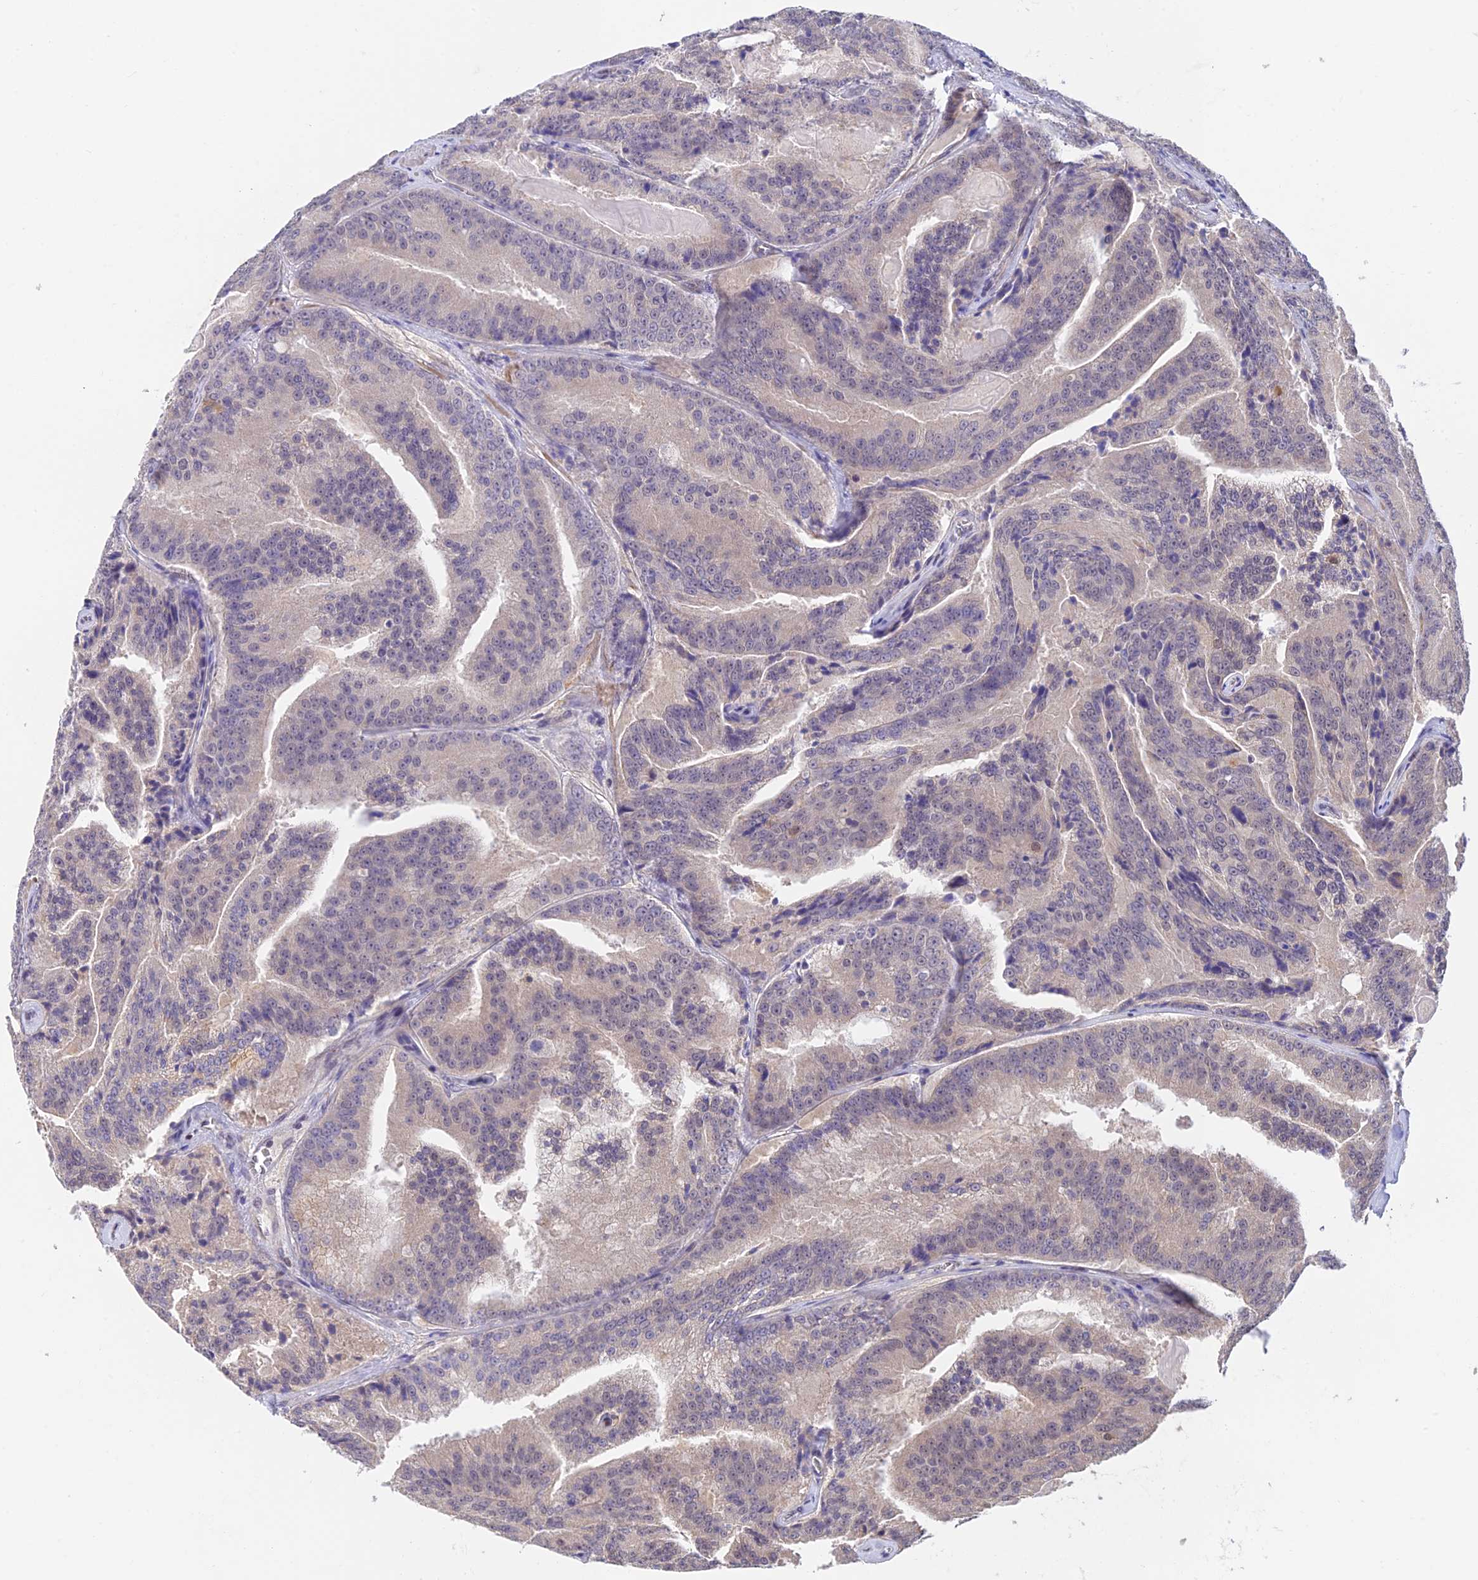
{"staining": {"intensity": "negative", "quantity": "none", "location": "none"}, "tissue": "prostate cancer", "cell_type": "Tumor cells", "image_type": "cancer", "snomed": [{"axis": "morphology", "description": "Adenocarcinoma, High grade"}, {"axis": "topography", "description": "Prostate"}], "caption": "This is an IHC micrograph of high-grade adenocarcinoma (prostate). There is no expression in tumor cells.", "gene": "CWH43", "patient": {"sex": "male", "age": 61}}